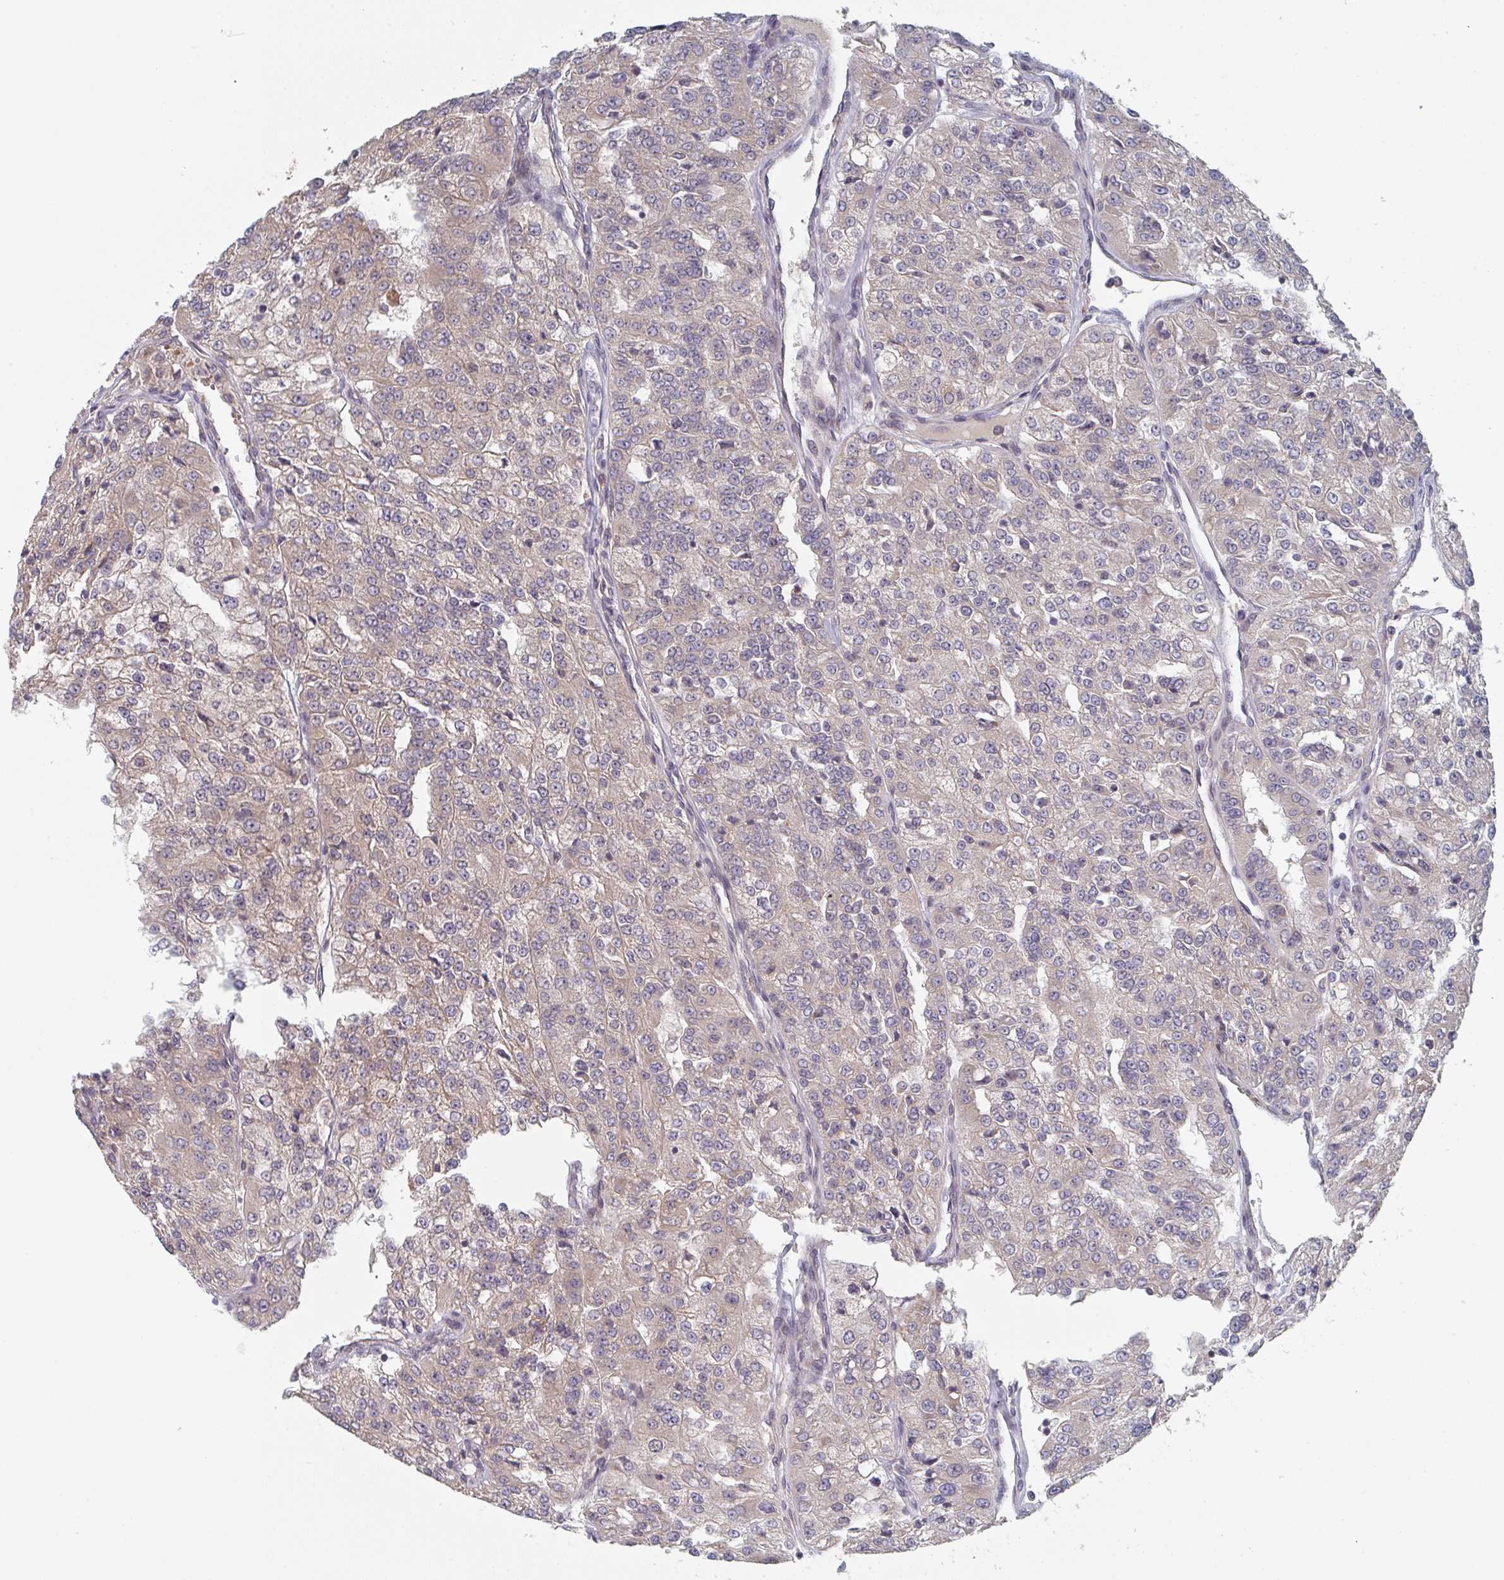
{"staining": {"intensity": "weak", "quantity": "25%-75%", "location": "cytoplasmic/membranous"}, "tissue": "renal cancer", "cell_type": "Tumor cells", "image_type": "cancer", "snomed": [{"axis": "morphology", "description": "Adenocarcinoma, NOS"}, {"axis": "topography", "description": "Kidney"}], "caption": "About 25%-75% of tumor cells in human renal cancer (adenocarcinoma) display weak cytoplasmic/membranous protein positivity as visualized by brown immunohistochemical staining.", "gene": "ELOVL1", "patient": {"sex": "female", "age": 63}}